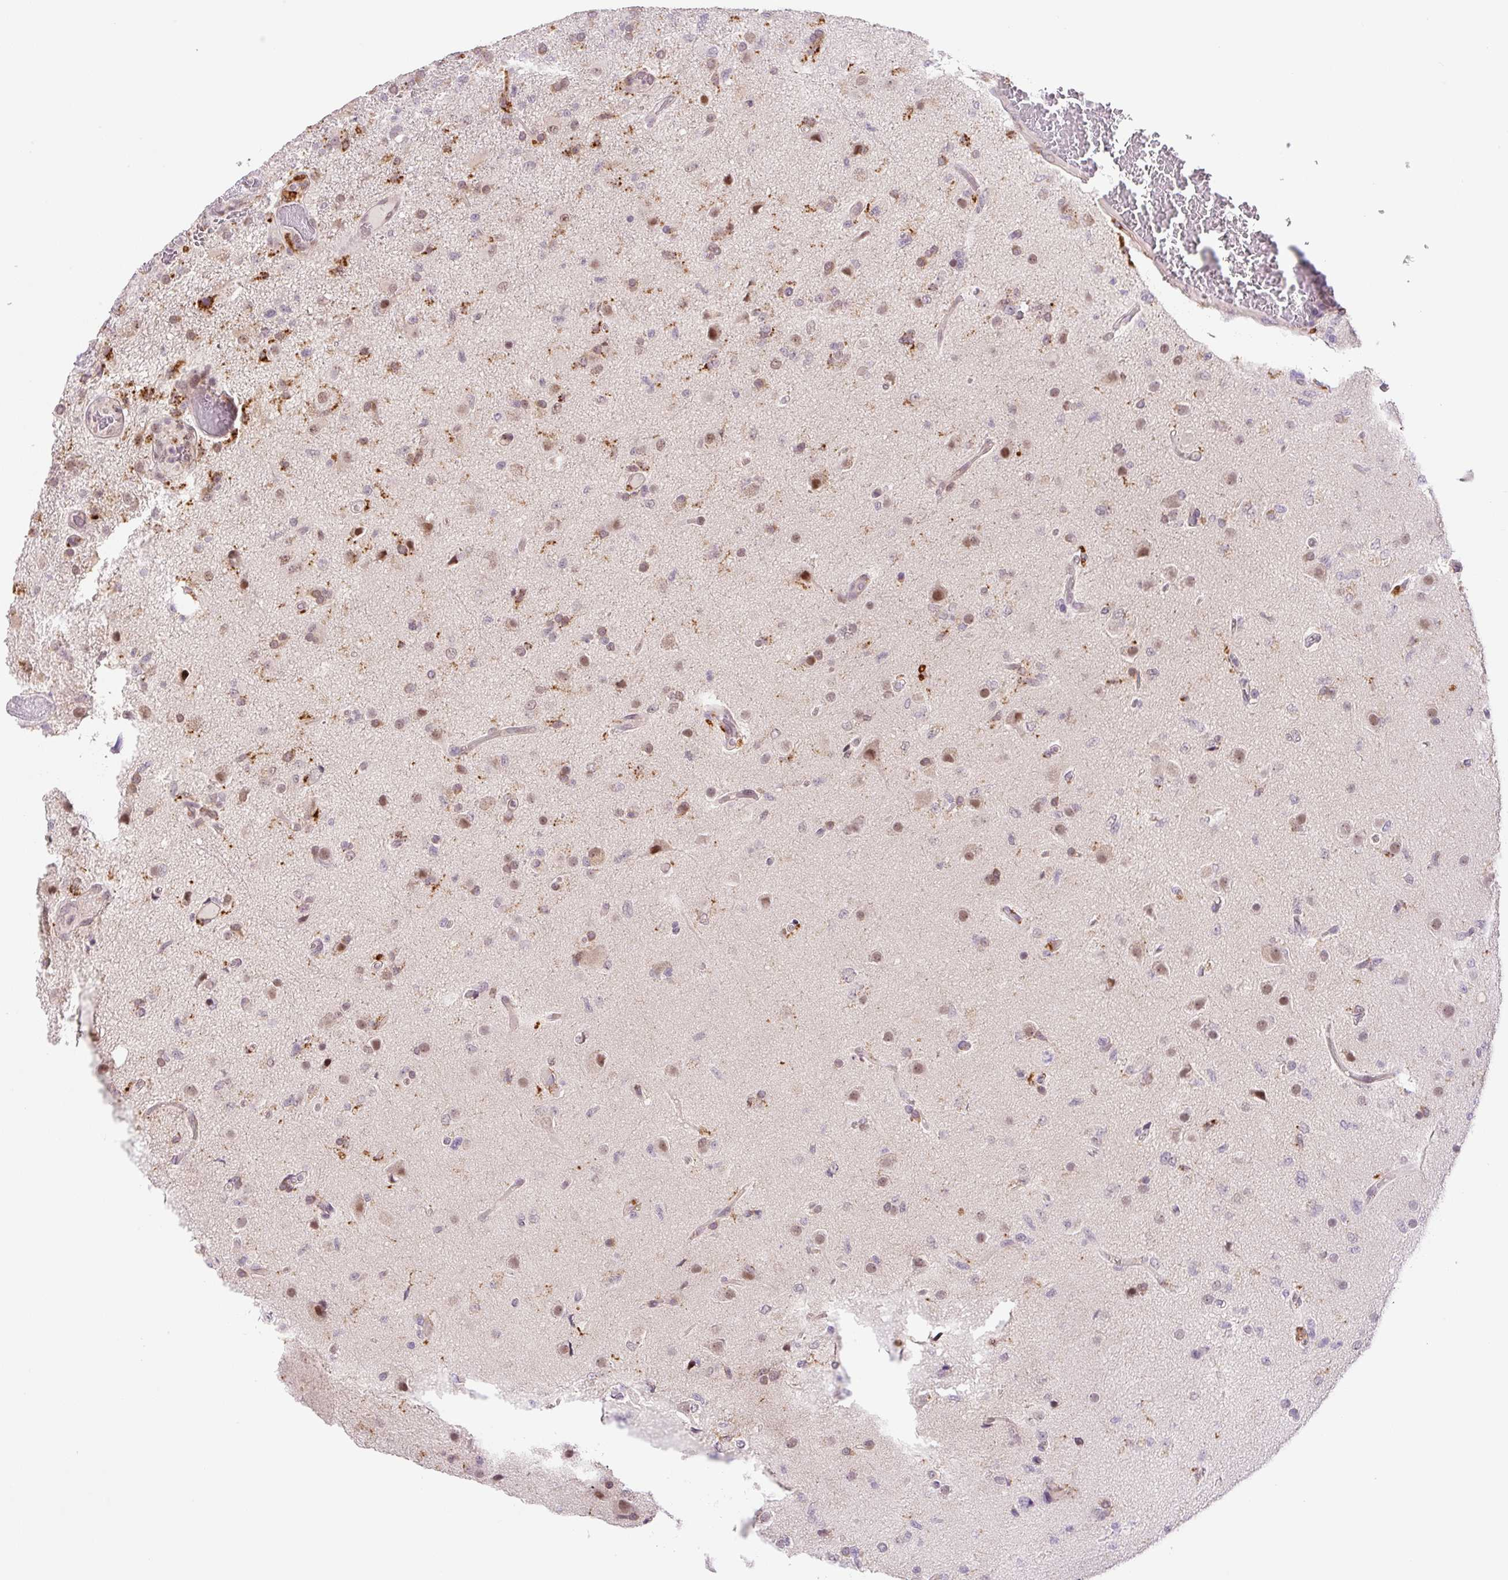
{"staining": {"intensity": "moderate", "quantity": ">75%", "location": "nuclear"}, "tissue": "glioma", "cell_type": "Tumor cells", "image_type": "cancer", "snomed": [{"axis": "morphology", "description": "Glioma, malignant, High grade"}, {"axis": "topography", "description": "Brain"}], "caption": "High-grade glioma (malignant) stained for a protein shows moderate nuclear positivity in tumor cells.", "gene": "CEBPZOS", "patient": {"sex": "female", "age": 74}}